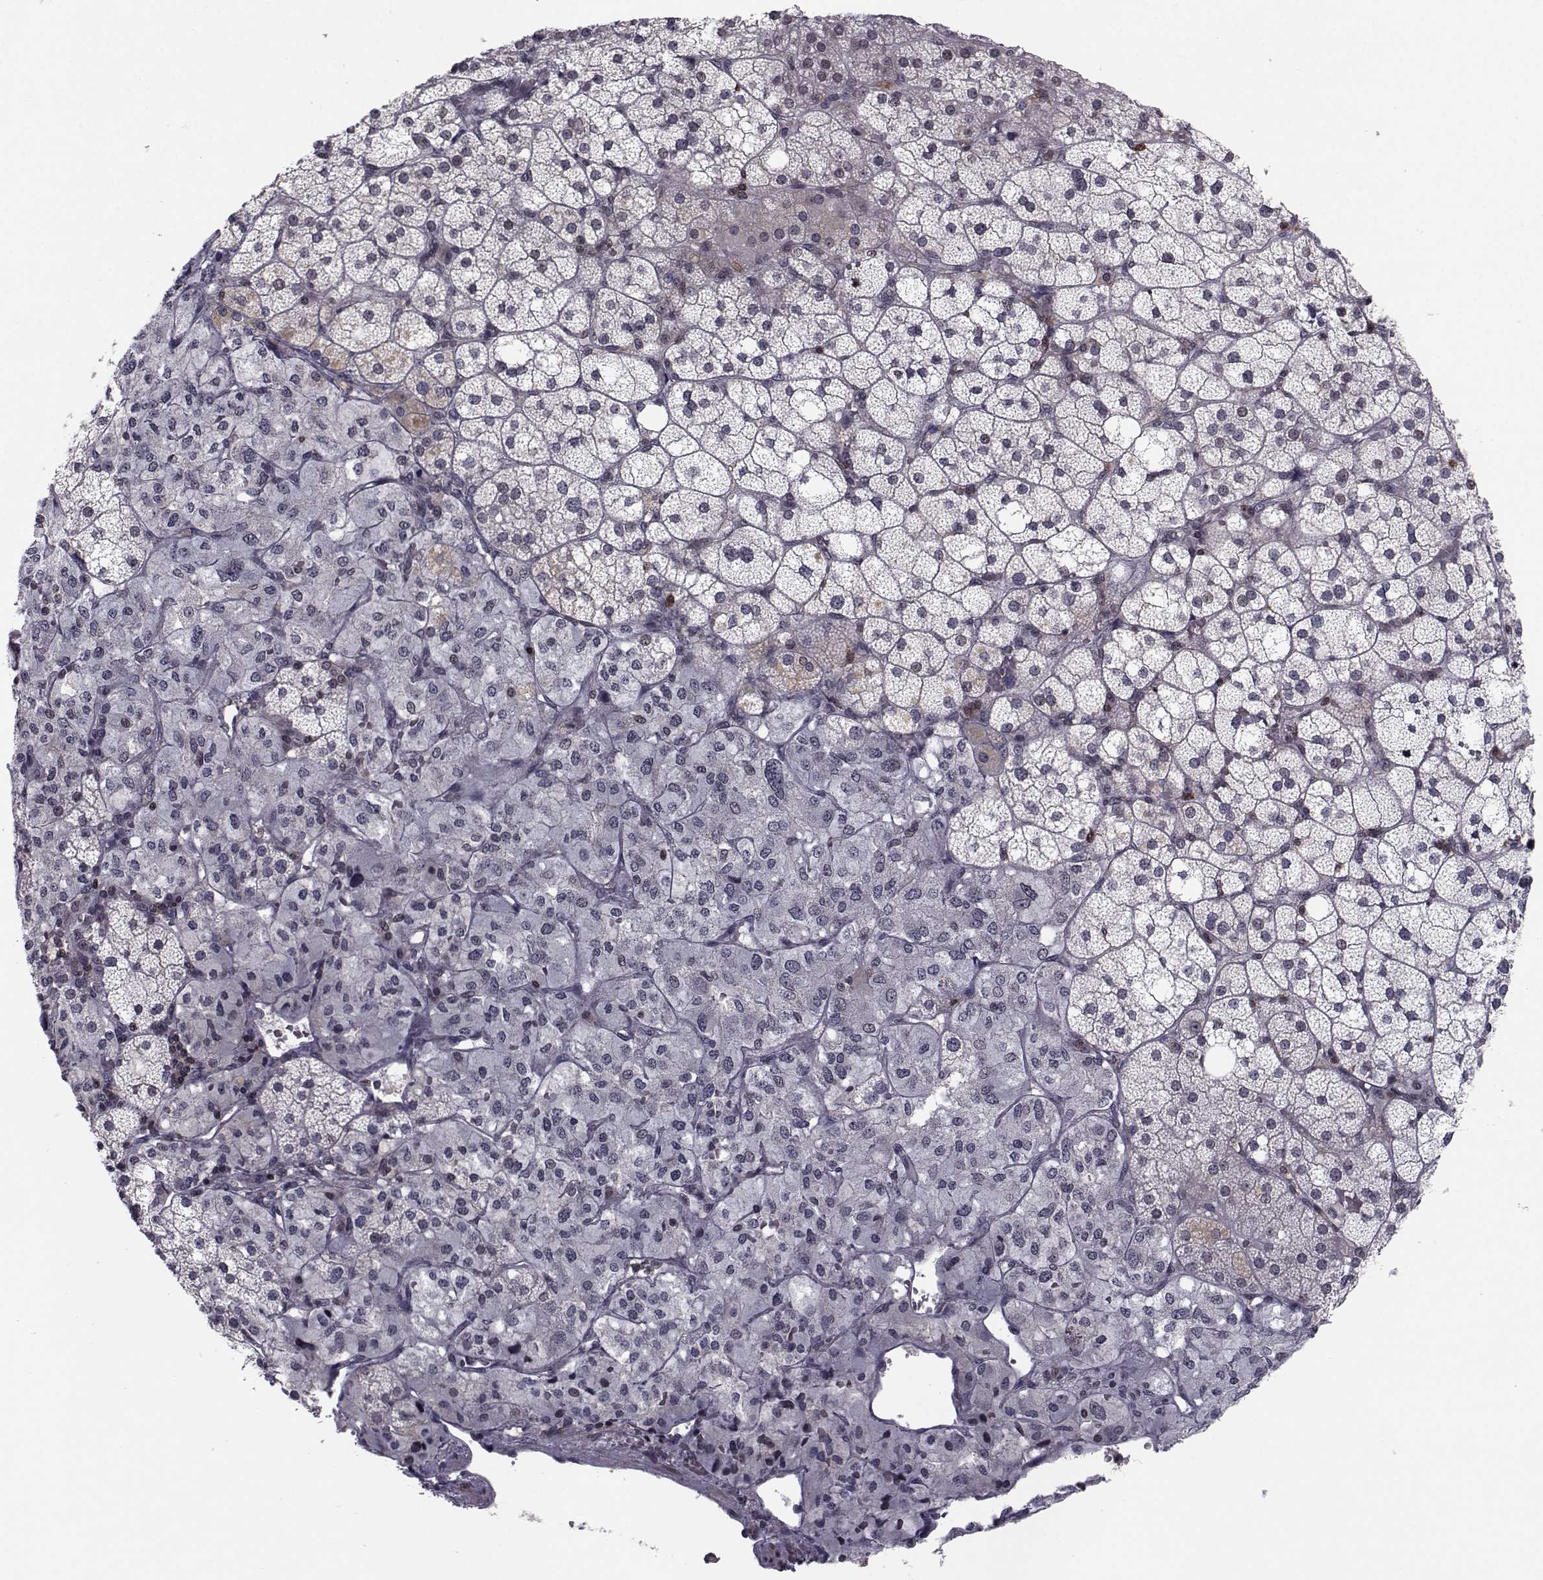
{"staining": {"intensity": "moderate", "quantity": "<25%", "location": "nuclear"}, "tissue": "adrenal gland", "cell_type": "Glandular cells", "image_type": "normal", "snomed": [{"axis": "morphology", "description": "Normal tissue, NOS"}, {"axis": "topography", "description": "Adrenal gland"}], "caption": "Normal adrenal gland reveals moderate nuclear positivity in about <25% of glandular cells.", "gene": "PCP4L1", "patient": {"sex": "male", "age": 53}}